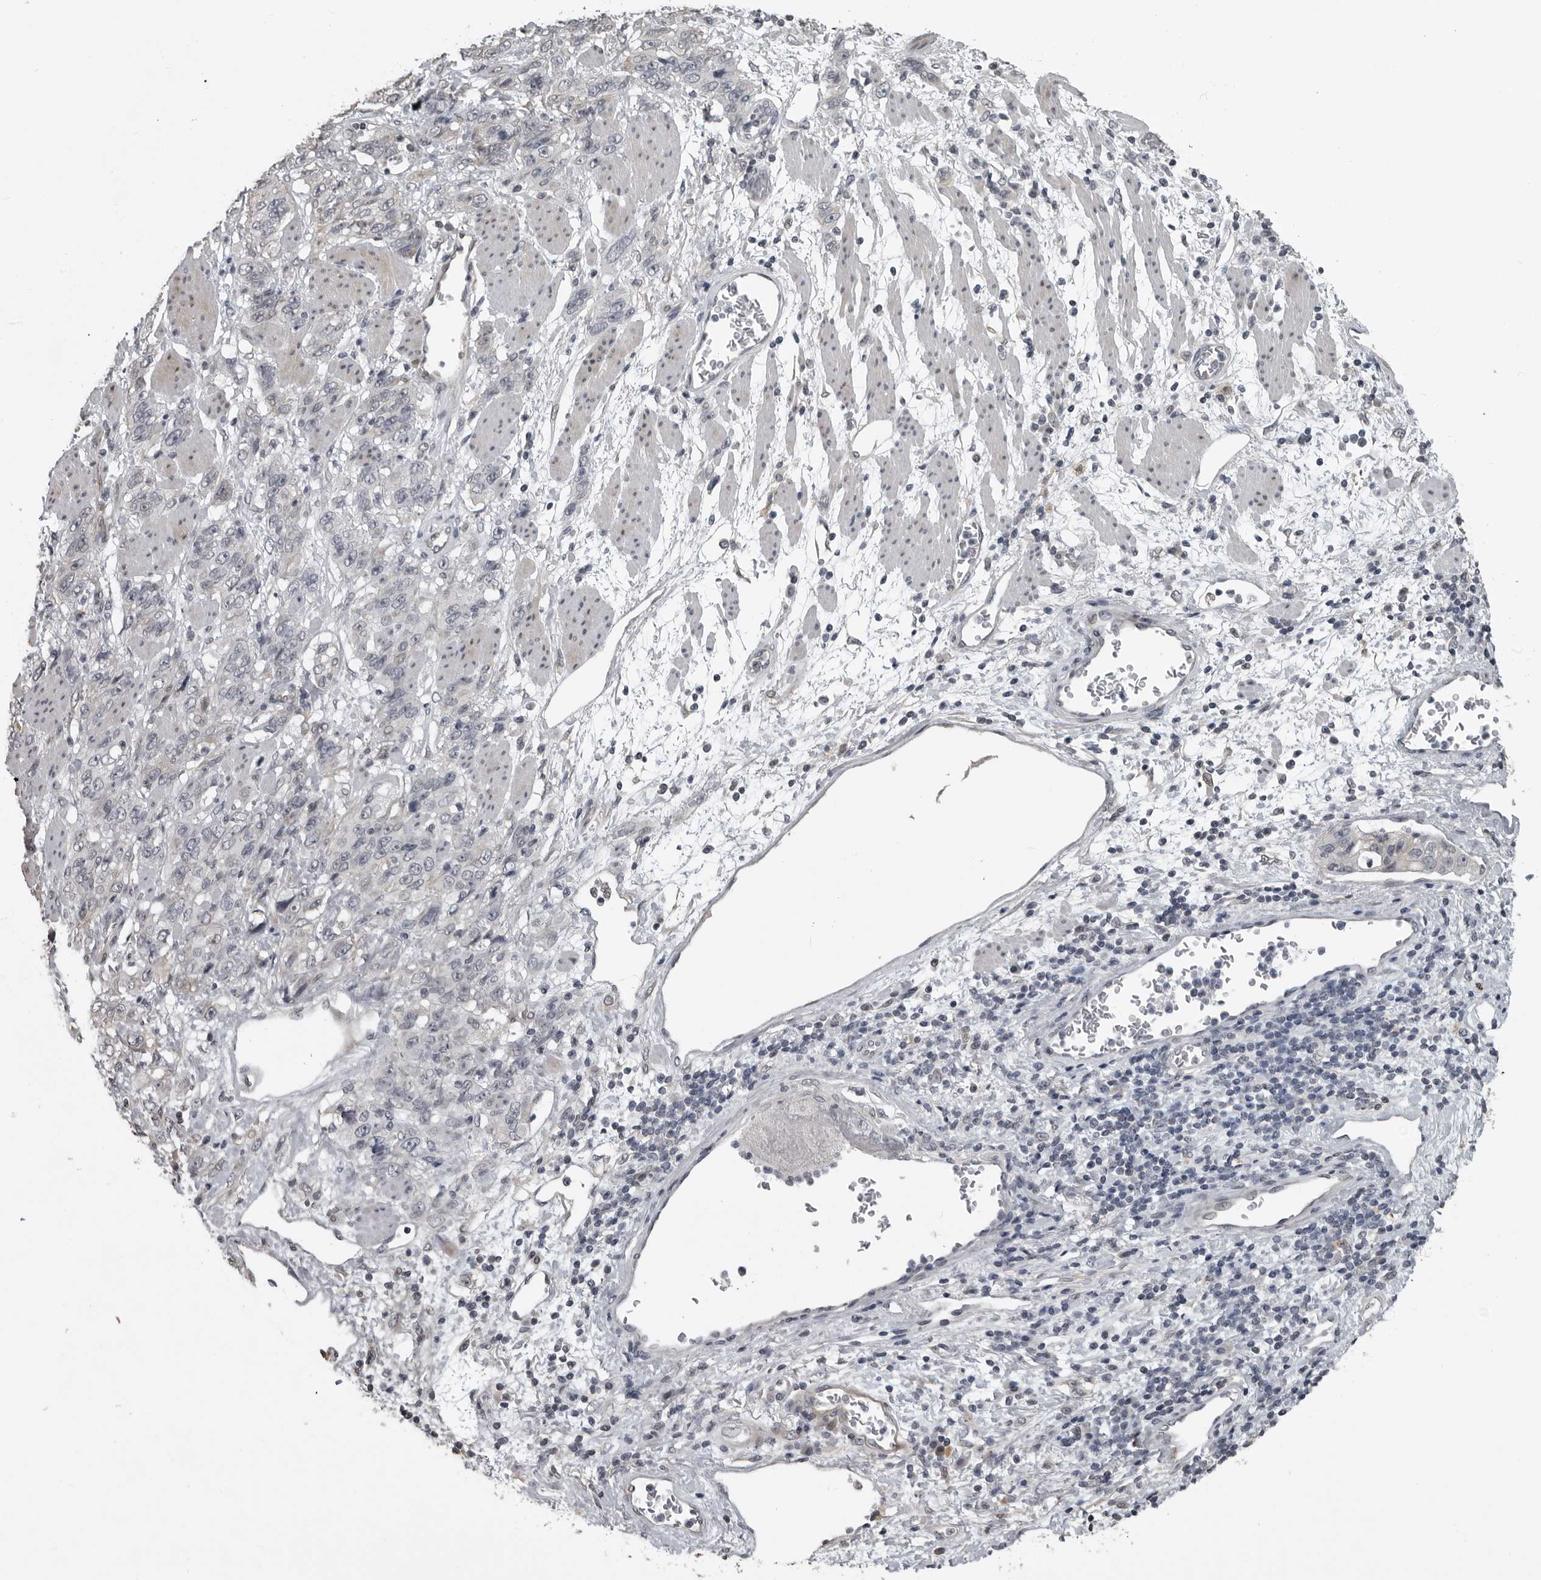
{"staining": {"intensity": "negative", "quantity": "none", "location": "none"}, "tissue": "stomach cancer", "cell_type": "Tumor cells", "image_type": "cancer", "snomed": [{"axis": "morphology", "description": "Adenocarcinoma, NOS"}, {"axis": "topography", "description": "Stomach"}], "caption": "There is no significant positivity in tumor cells of stomach cancer (adenocarcinoma).", "gene": "PRRX2", "patient": {"sex": "male", "age": 48}}